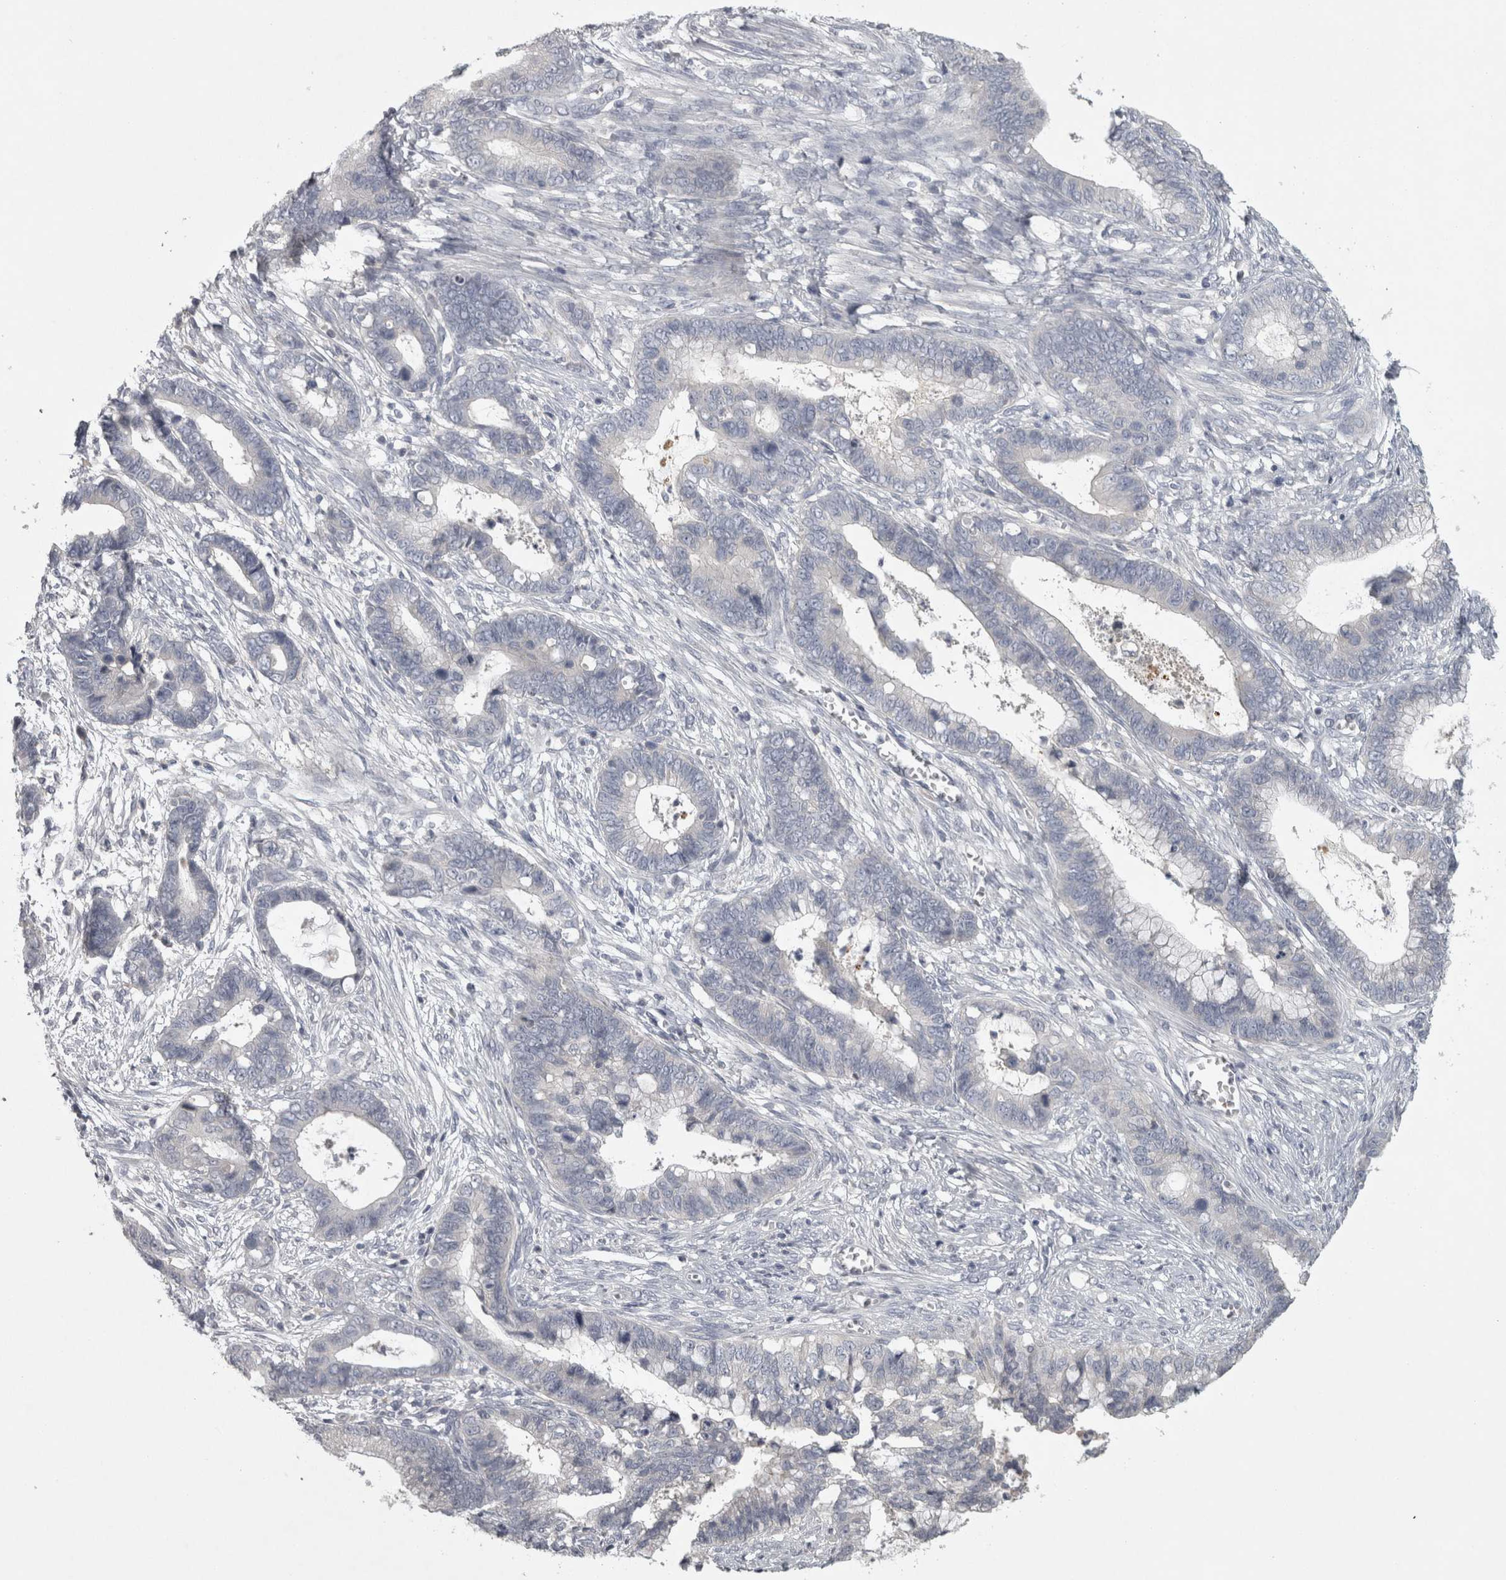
{"staining": {"intensity": "negative", "quantity": "none", "location": "none"}, "tissue": "cervical cancer", "cell_type": "Tumor cells", "image_type": "cancer", "snomed": [{"axis": "morphology", "description": "Adenocarcinoma, NOS"}, {"axis": "topography", "description": "Cervix"}], "caption": "DAB immunohistochemical staining of cervical cancer (adenocarcinoma) reveals no significant expression in tumor cells.", "gene": "ENPP7", "patient": {"sex": "female", "age": 44}}